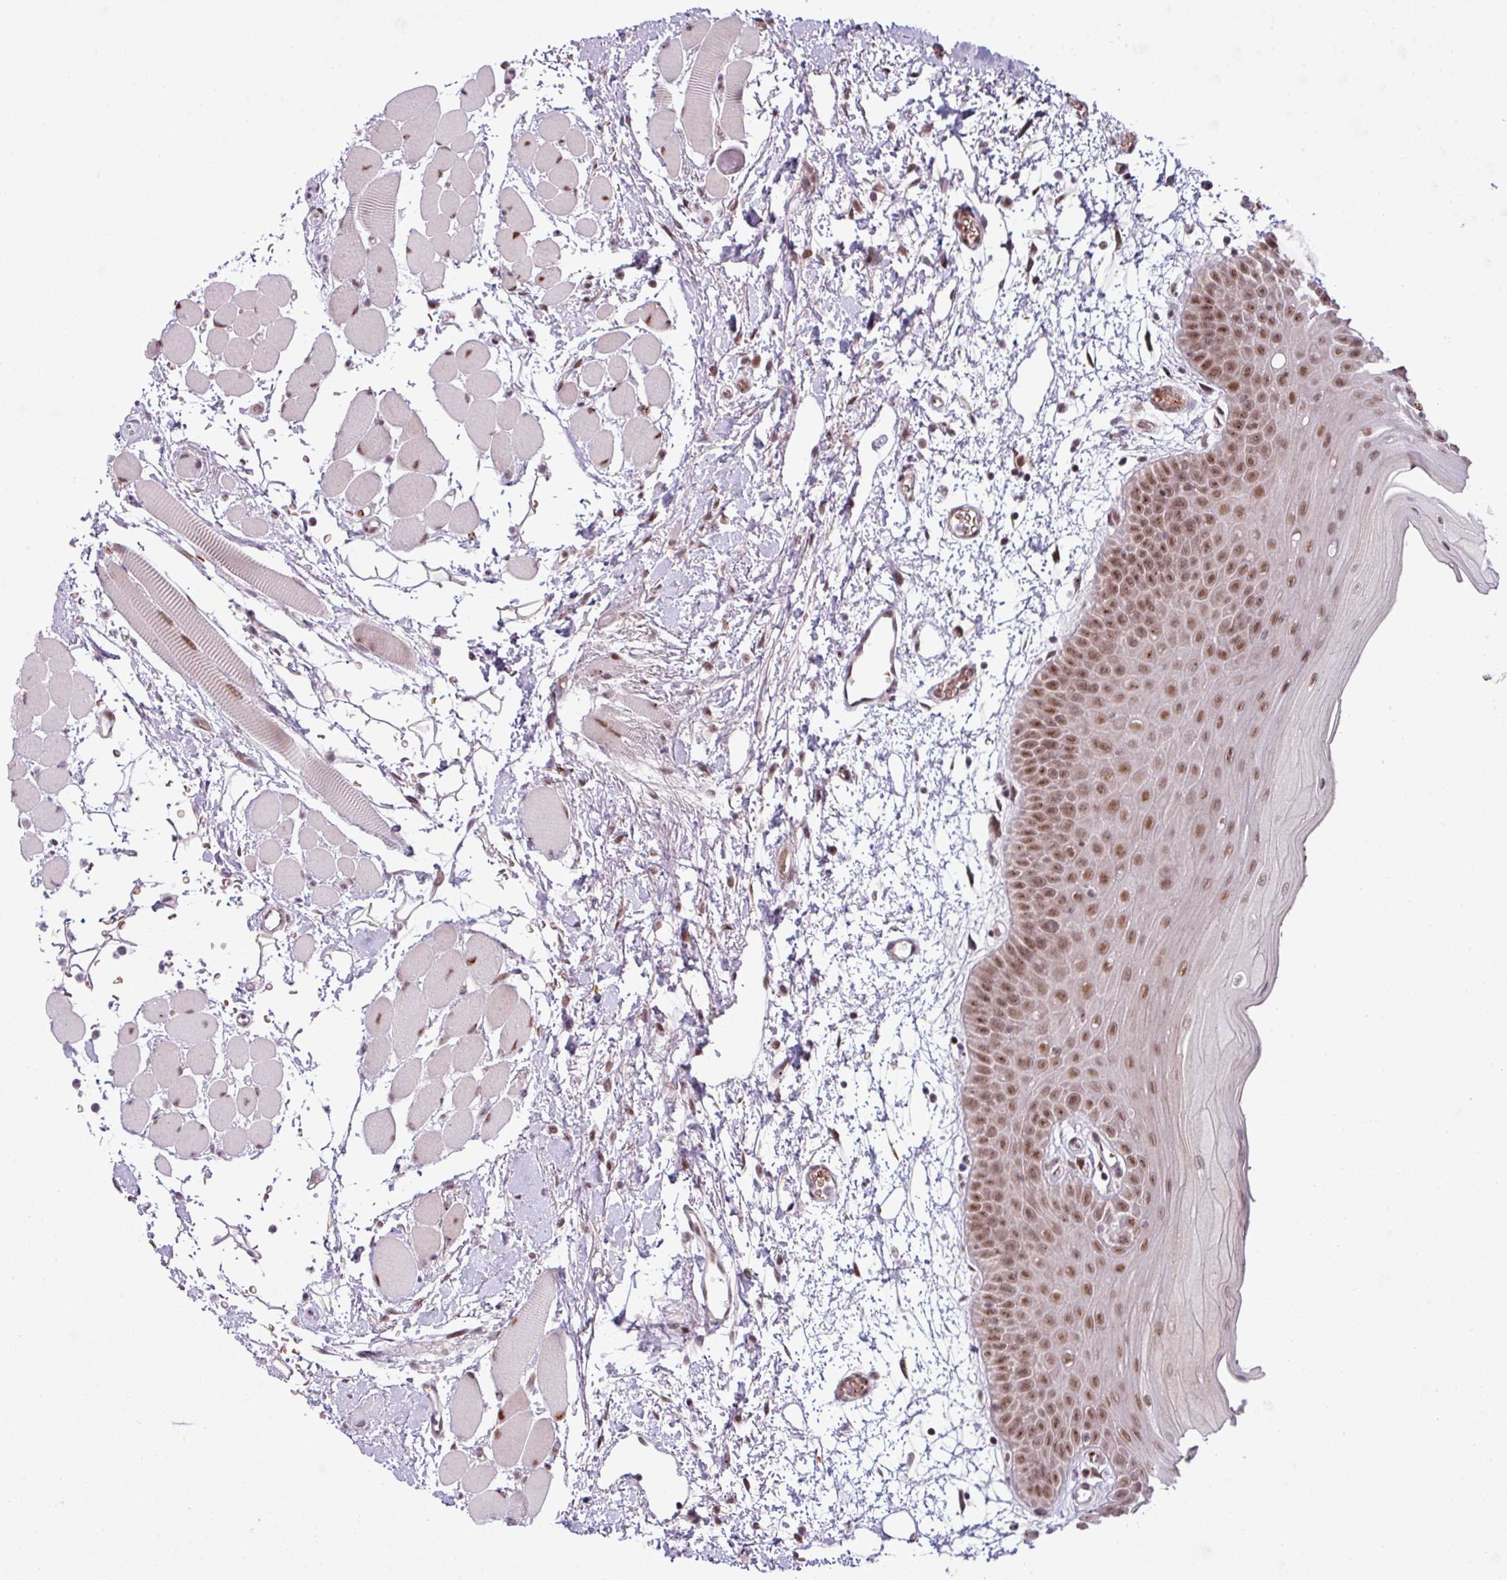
{"staining": {"intensity": "moderate", "quantity": ">75%", "location": "nuclear"}, "tissue": "oral mucosa", "cell_type": "Squamous epithelial cells", "image_type": "normal", "snomed": [{"axis": "morphology", "description": "Normal tissue, NOS"}, {"axis": "topography", "description": "Oral tissue"}, {"axis": "topography", "description": "Tounge, NOS"}], "caption": "Squamous epithelial cells exhibit medium levels of moderate nuclear expression in approximately >75% of cells in unremarkable oral mucosa.", "gene": "PRDM5", "patient": {"sex": "female", "age": 59}}